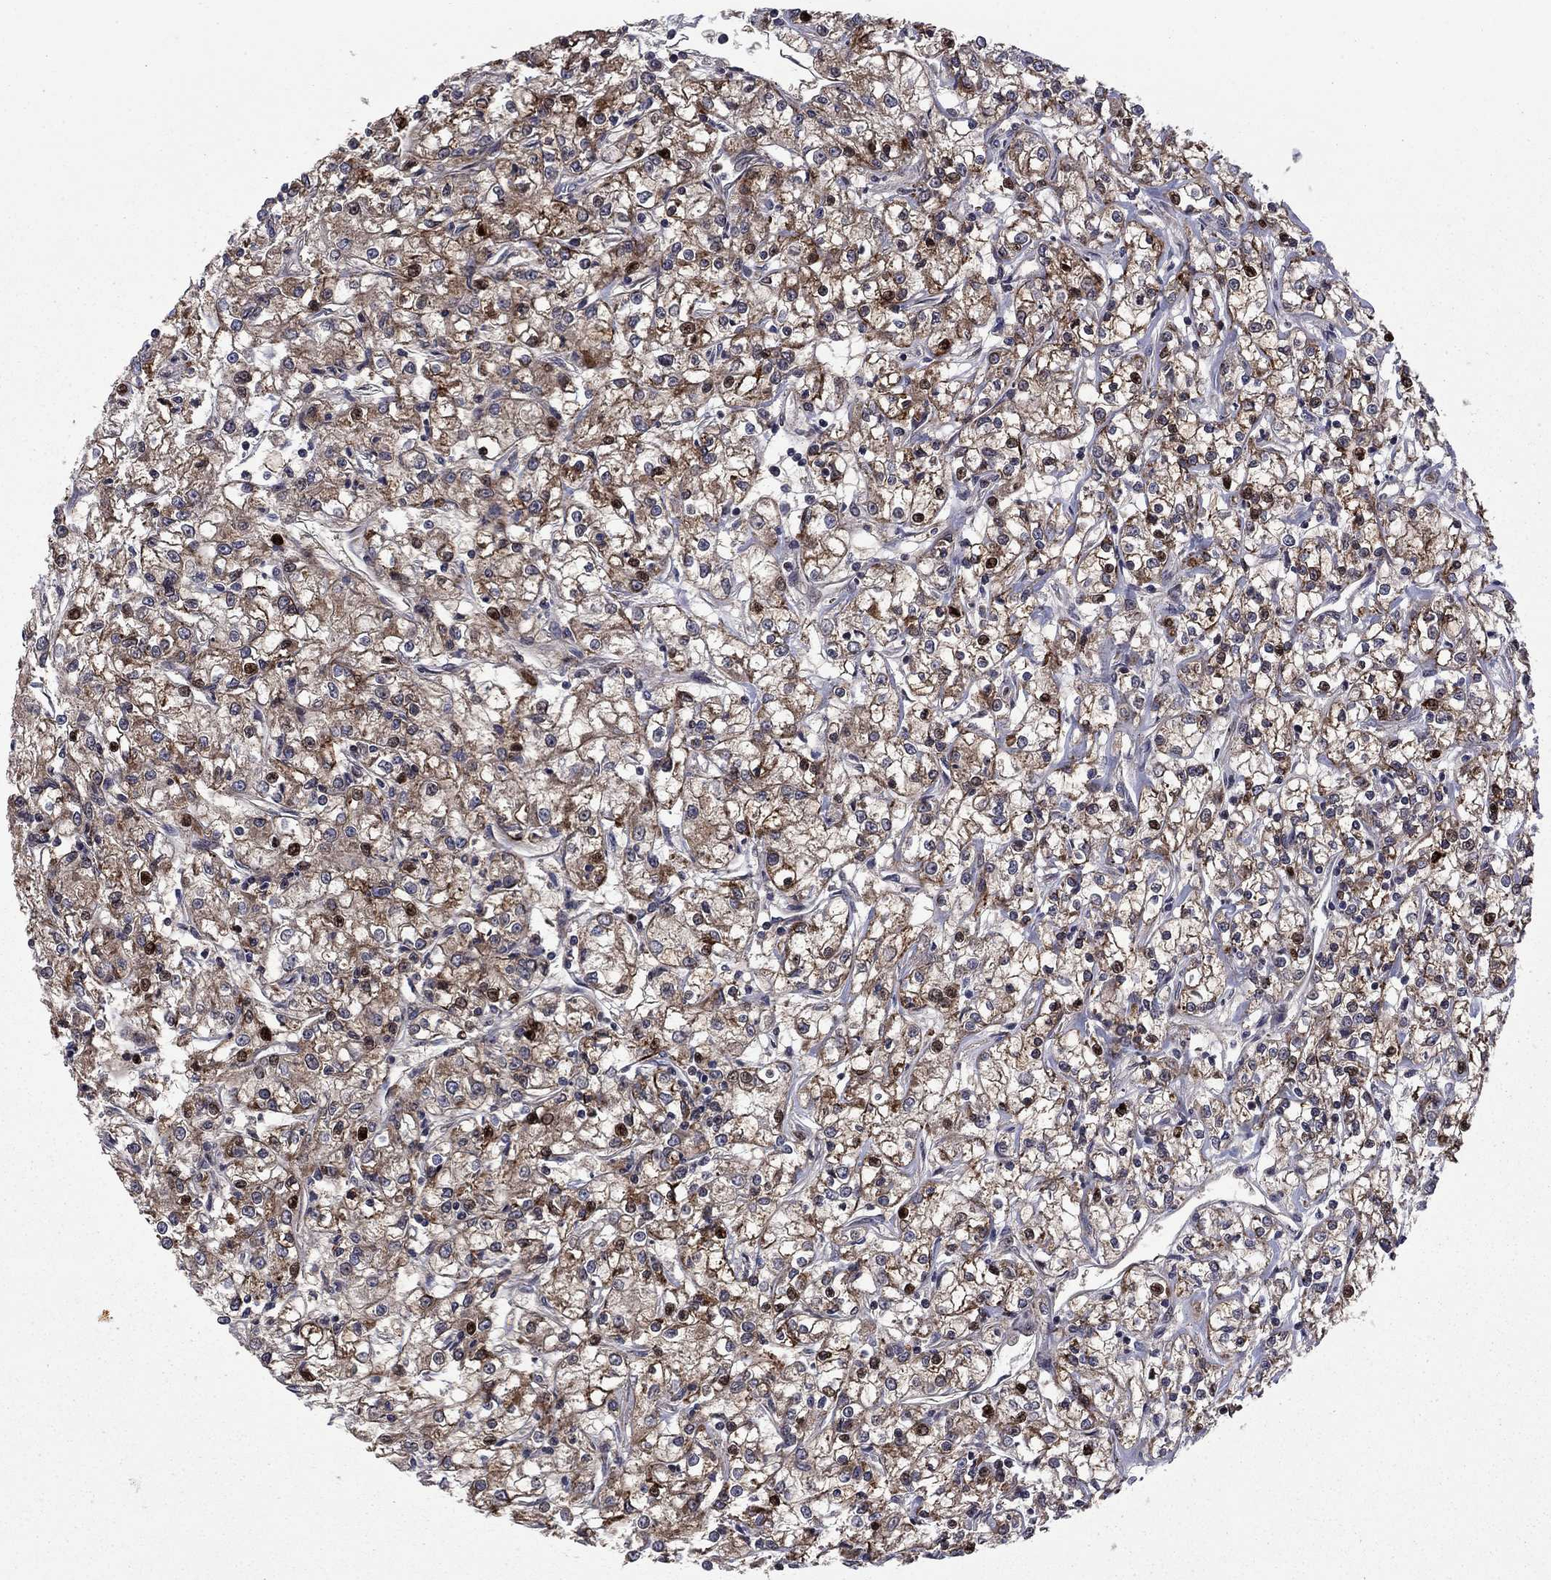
{"staining": {"intensity": "moderate", "quantity": ">75%", "location": "cytoplasmic/membranous,nuclear"}, "tissue": "renal cancer", "cell_type": "Tumor cells", "image_type": "cancer", "snomed": [{"axis": "morphology", "description": "Adenocarcinoma, NOS"}, {"axis": "topography", "description": "Kidney"}], "caption": "Renal cancer stained for a protein exhibits moderate cytoplasmic/membranous and nuclear positivity in tumor cells. Nuclei are stained in blue.", "gene": "HDAC4", "patient": {"sex": "female", "age": 59}}